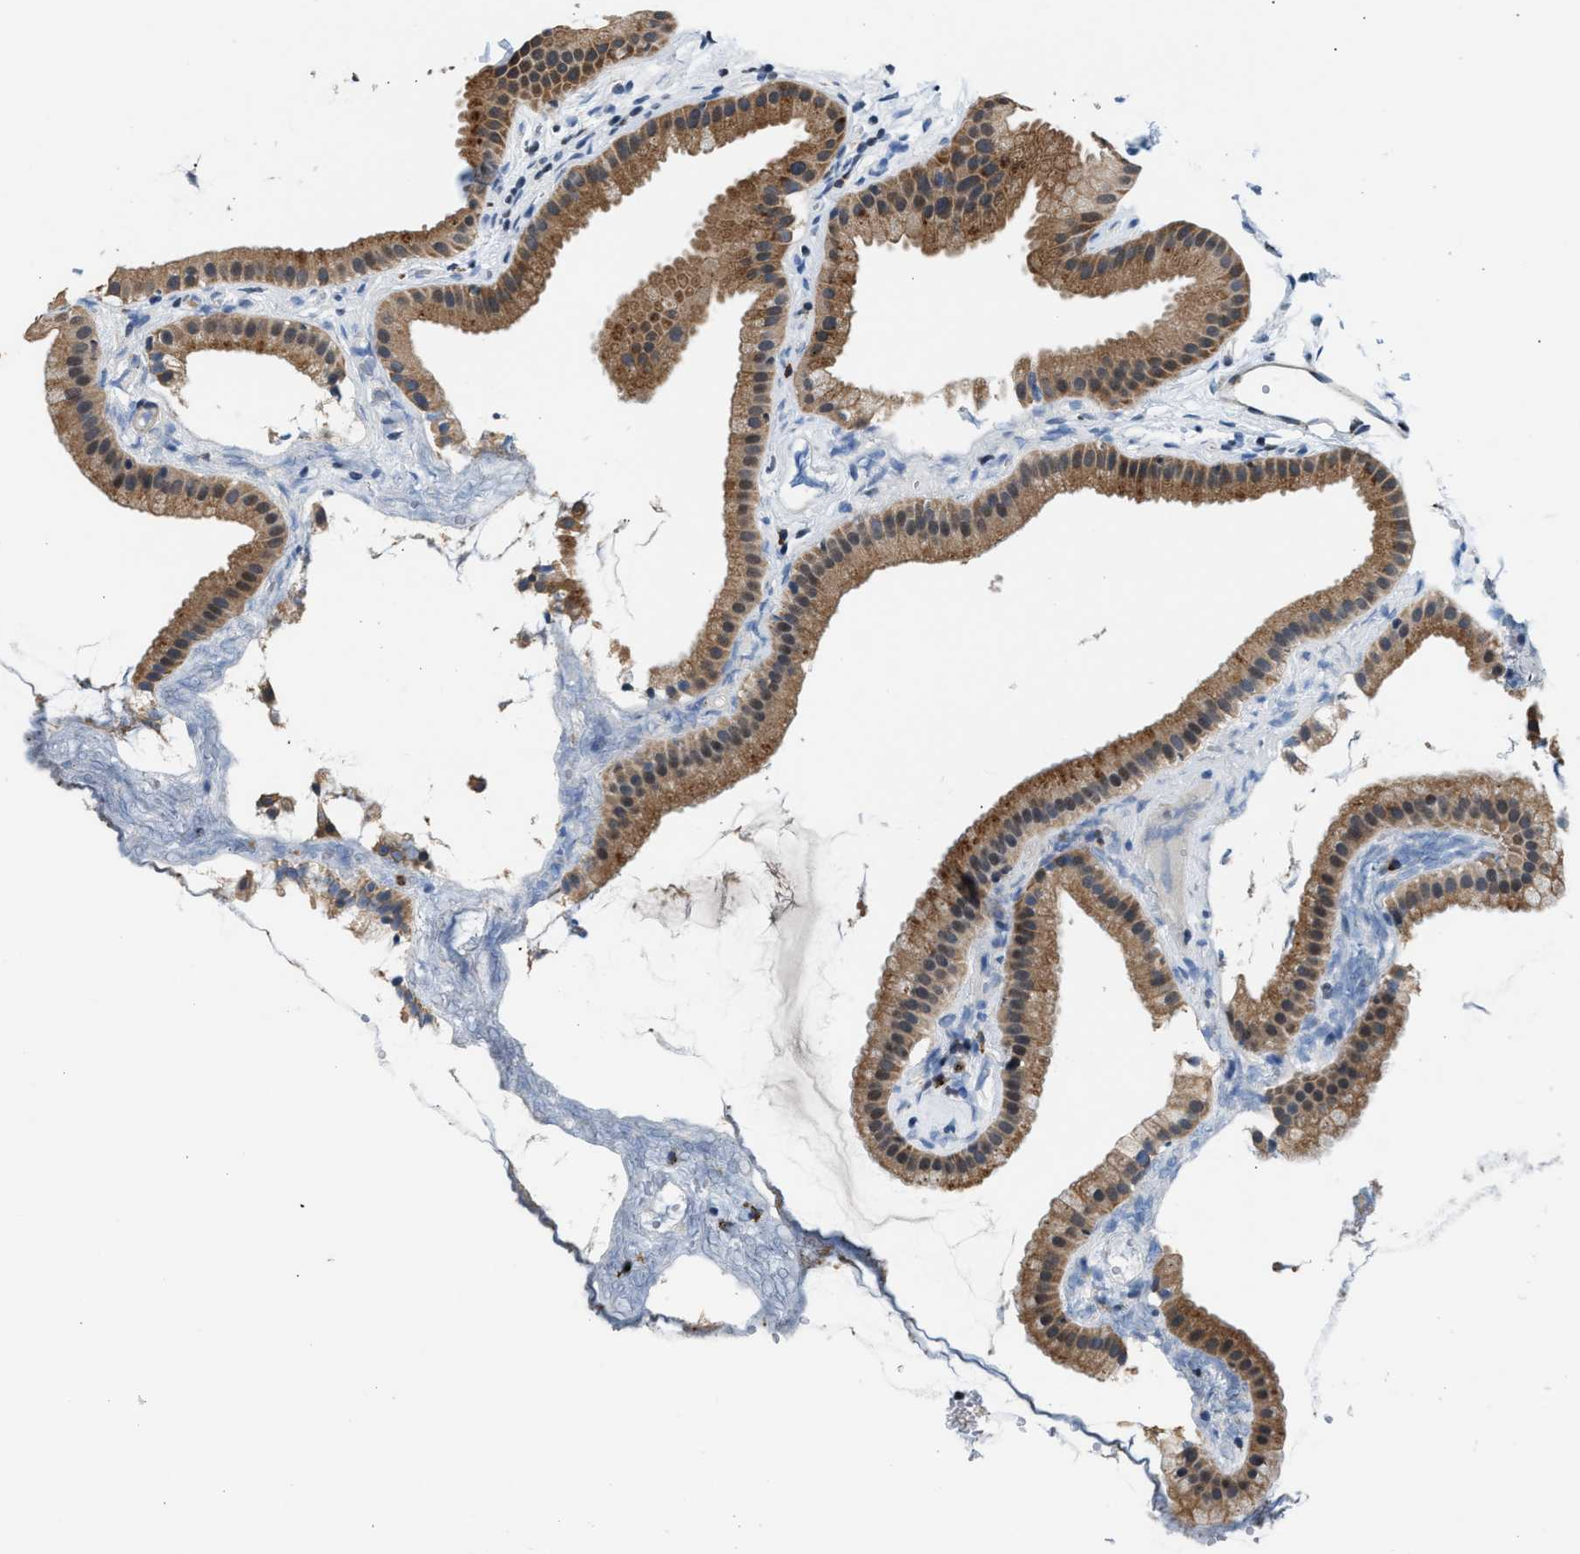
{"staining": {"intensity": "moderate", "quantity": ">75%", "location": "cytoplasmic/membranous"}, "tissue": "gallbladder", "cell_type": "Glandular cells", "image_type": "normal", "snomed": [{"axis": "morphology", "description": "Normal tissue, NOS"}, {"axis": "topography", "description": "Gallbladder"}], "caption": "Protein expression by immunohistochemistry demonstrates moderate cytoplasmic/membranous expression in approximately >75% of glandular cells in benign gallbladder.", "gene": "KCNMB2", "patient": {"sex": "female", "age": 64}}